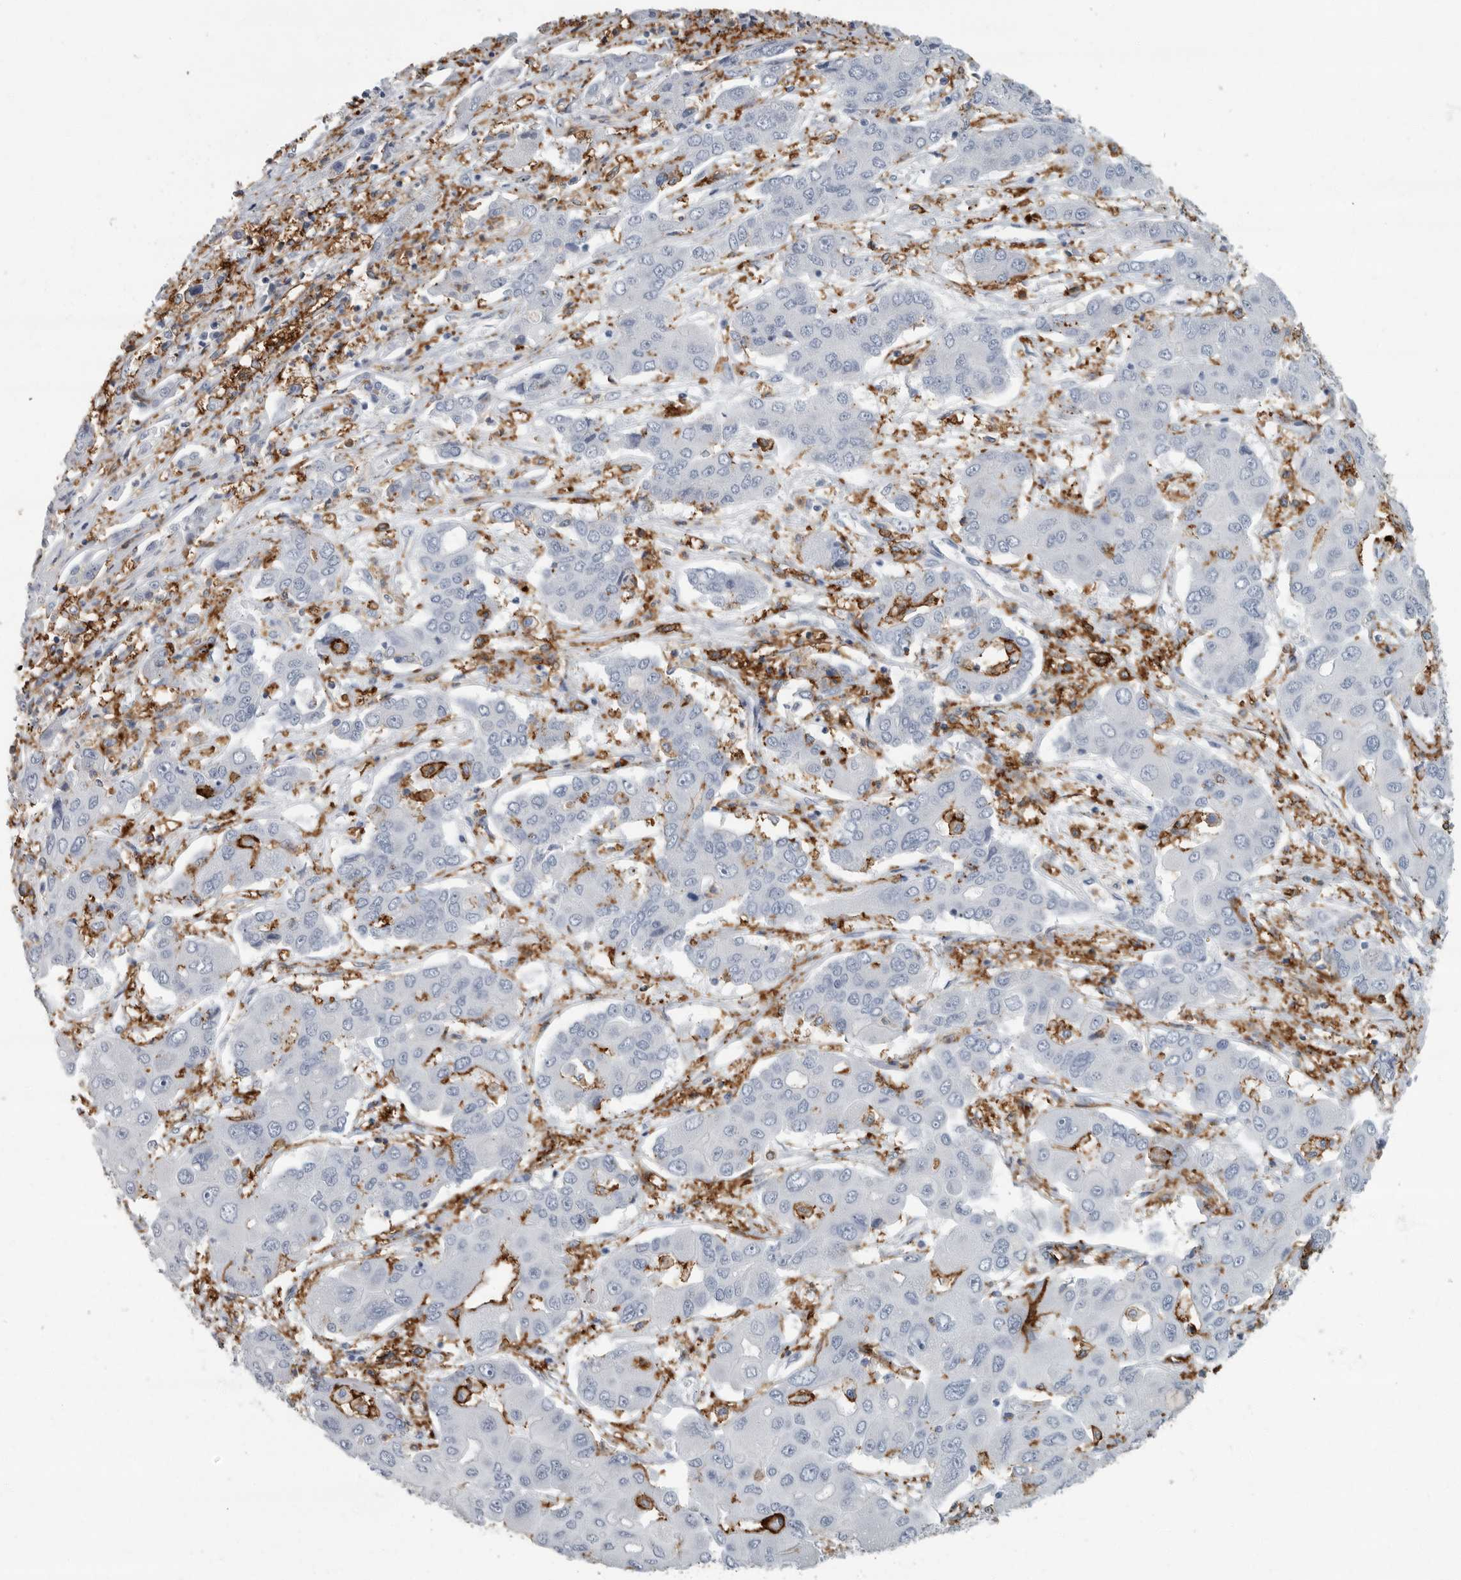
{"staining": {"intensity": "negative", "quantity": "none", "location": "none"}, "tissue": "liver cancer", "cell_type": "Tumor cells", "image_type": "cancer", "snomed": [{"axis": "morphology", "description": "Cholangiocarcinoma"}, {"axis": "topography", "description": "Liver"}], "caption": "A photomicrograph of liver cancer (cholangiocarcinoma) stained for a protein reveals no brown staining in tumor cells. The staining was performed using DAB to visualize the protein expression in brown, while the nuclei were stained in blue with hematoxylin (Magnification: 20x).", "gene": "FCER1G", "patient": {"sex": "male", "age": 67}}